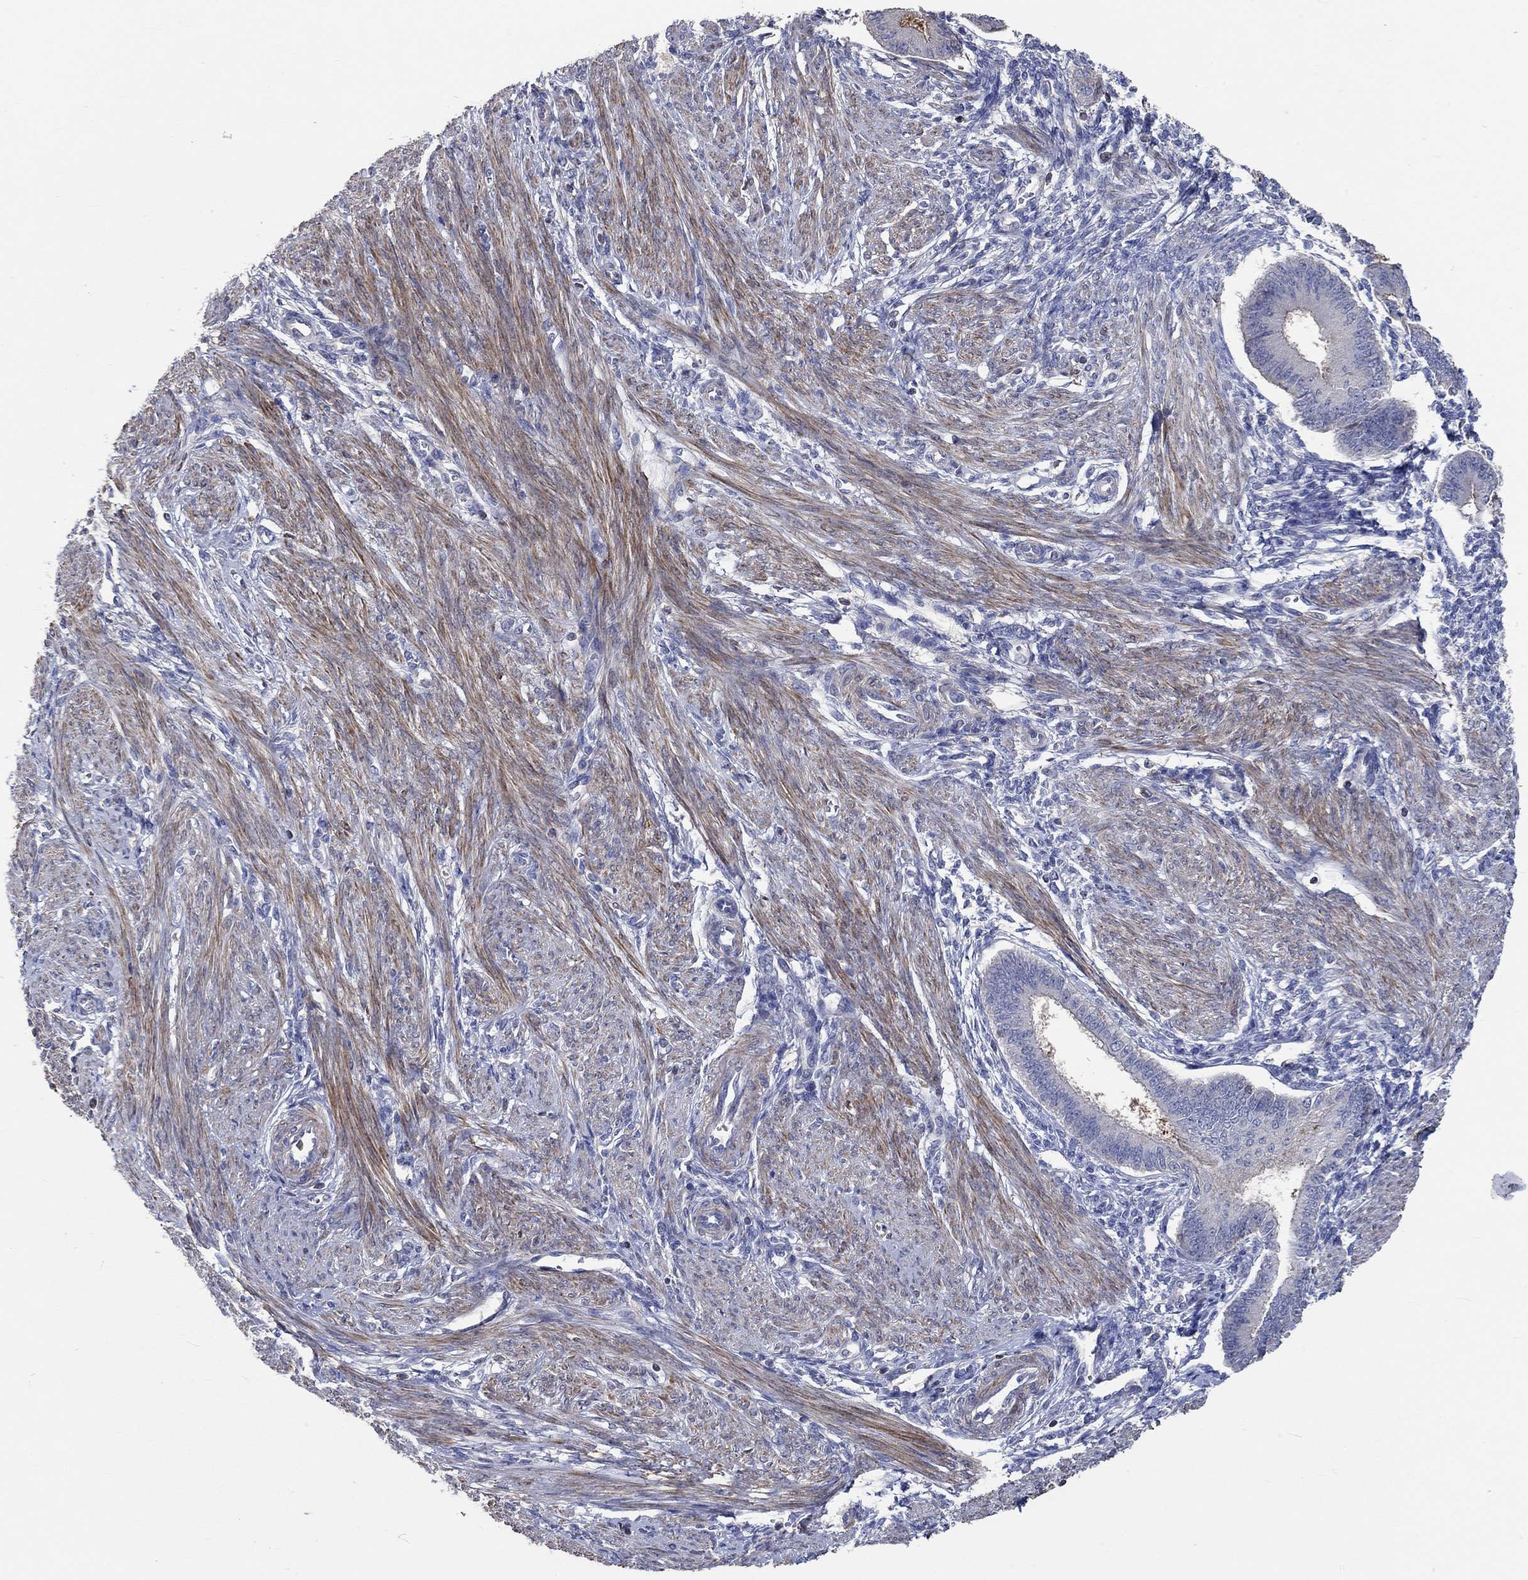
{"staining": {"intensity": "negative", "quantity": "none", "location": "none"}, "tissue": "endometrium", "cell_type": "Cells in endometrial stroma", "image_type": "normal", "snomed": [{"axis": "morphology", "description": "Normal tissue, NOS"}, {"axis": "topography", "description": "Endometrium"}], "caption": "The immunohistochemistry (IHC) photomicrograph has no significant positivity in cells in endometrial stroma of endometrium. Brightfield microscopy of immunohistochemistry stained with DAB (3,3'-diaminobenzidine) (brown) and hematoxylin (blue), captured at high magnification.", "gene": "TNFAIP8L3", "patient": {"sex": "female", "age": 39}}